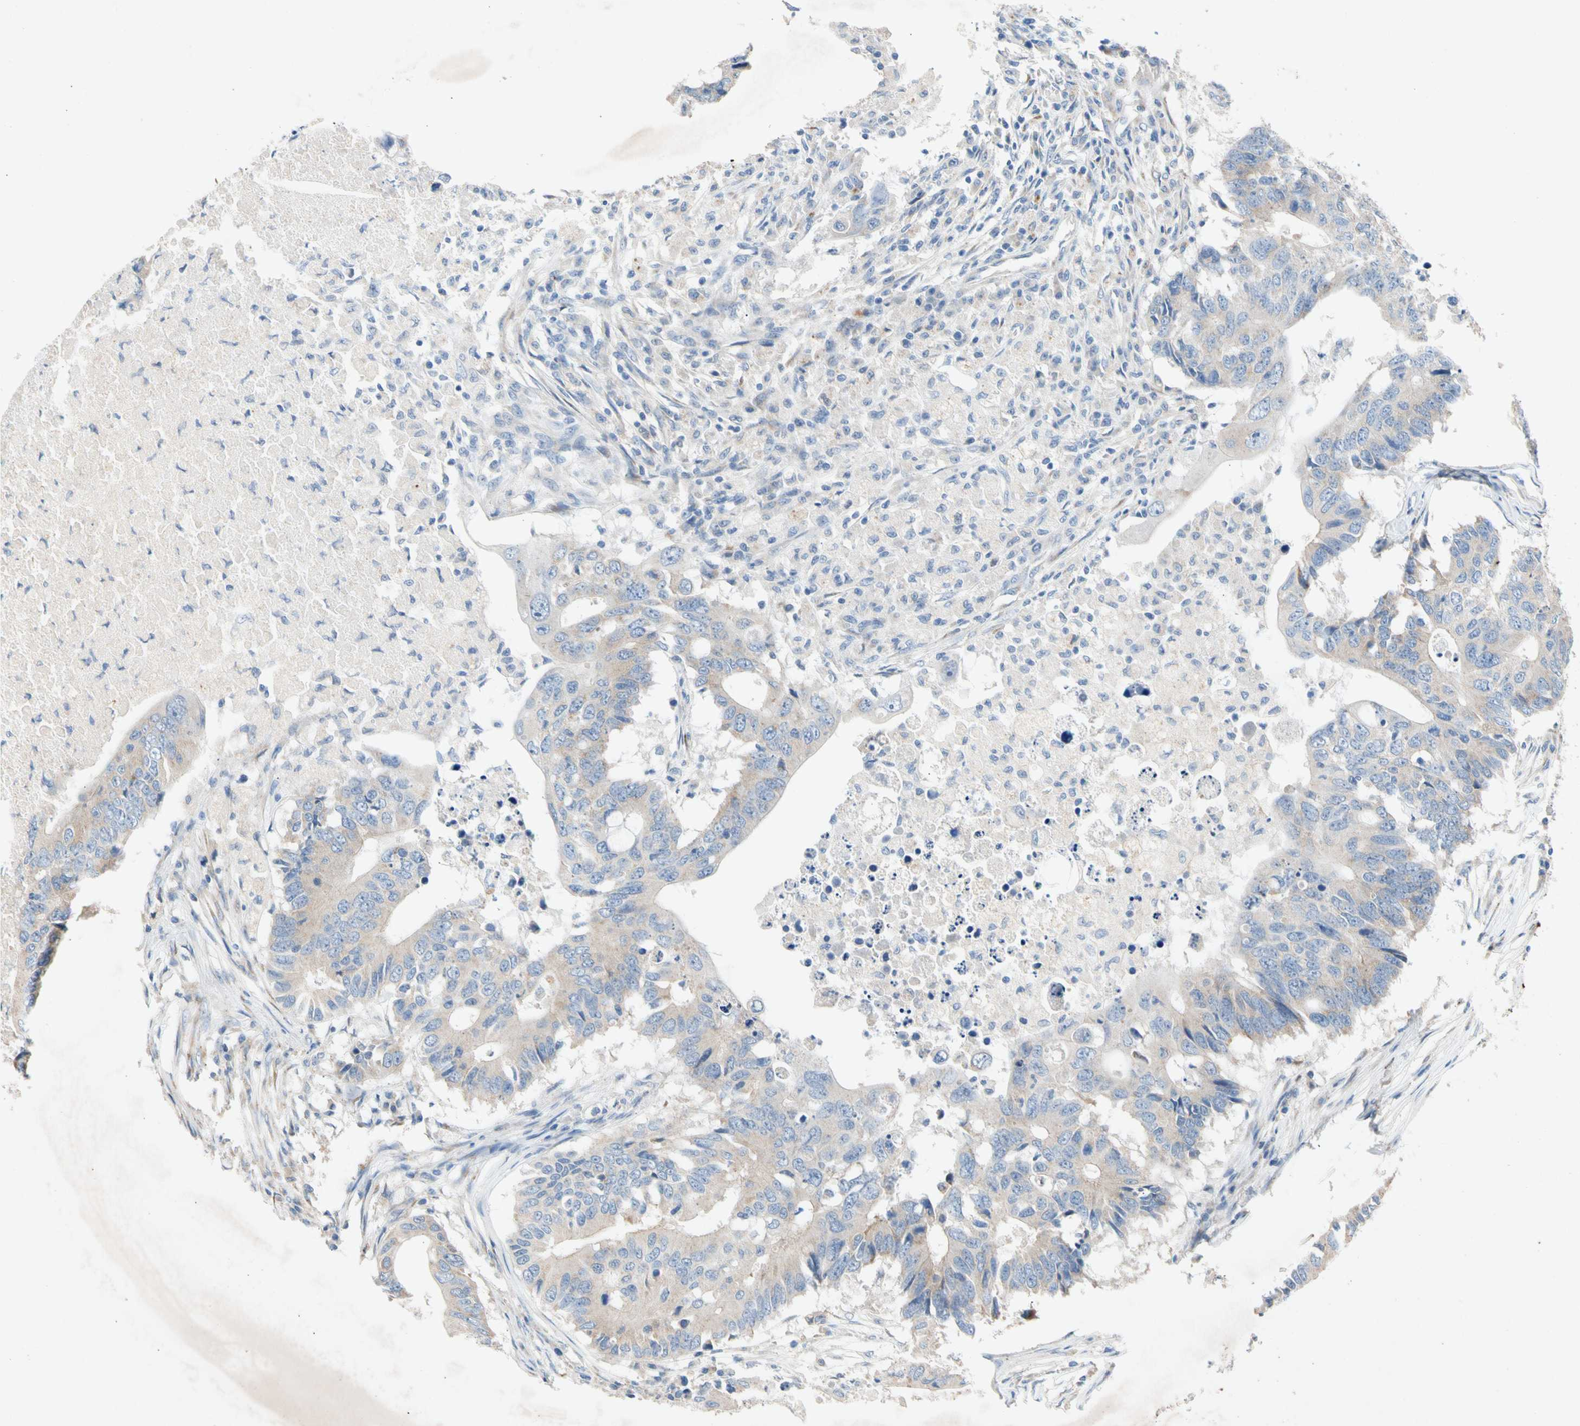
{"staining": {"intensity": "weak", "quantity": ">75%", "location": "cytoplasmic/membranous"}, "tissue": "colorectal cancer", "cell_type": "Tumor cells", "image_type": "cancer", "snomed": [{"axis": "morphology", "description": "Adenocarcinoma, NOS"}, {"axis": "topography", "description": "Colon"}], "caption": "A micrograph of colorectal cancer stained for a protein reveals weak cytoplasmic/membranous brown staining in tumor cells.", "gene": "GASK1B", "patient": {"sex": "male", "age": 71}}